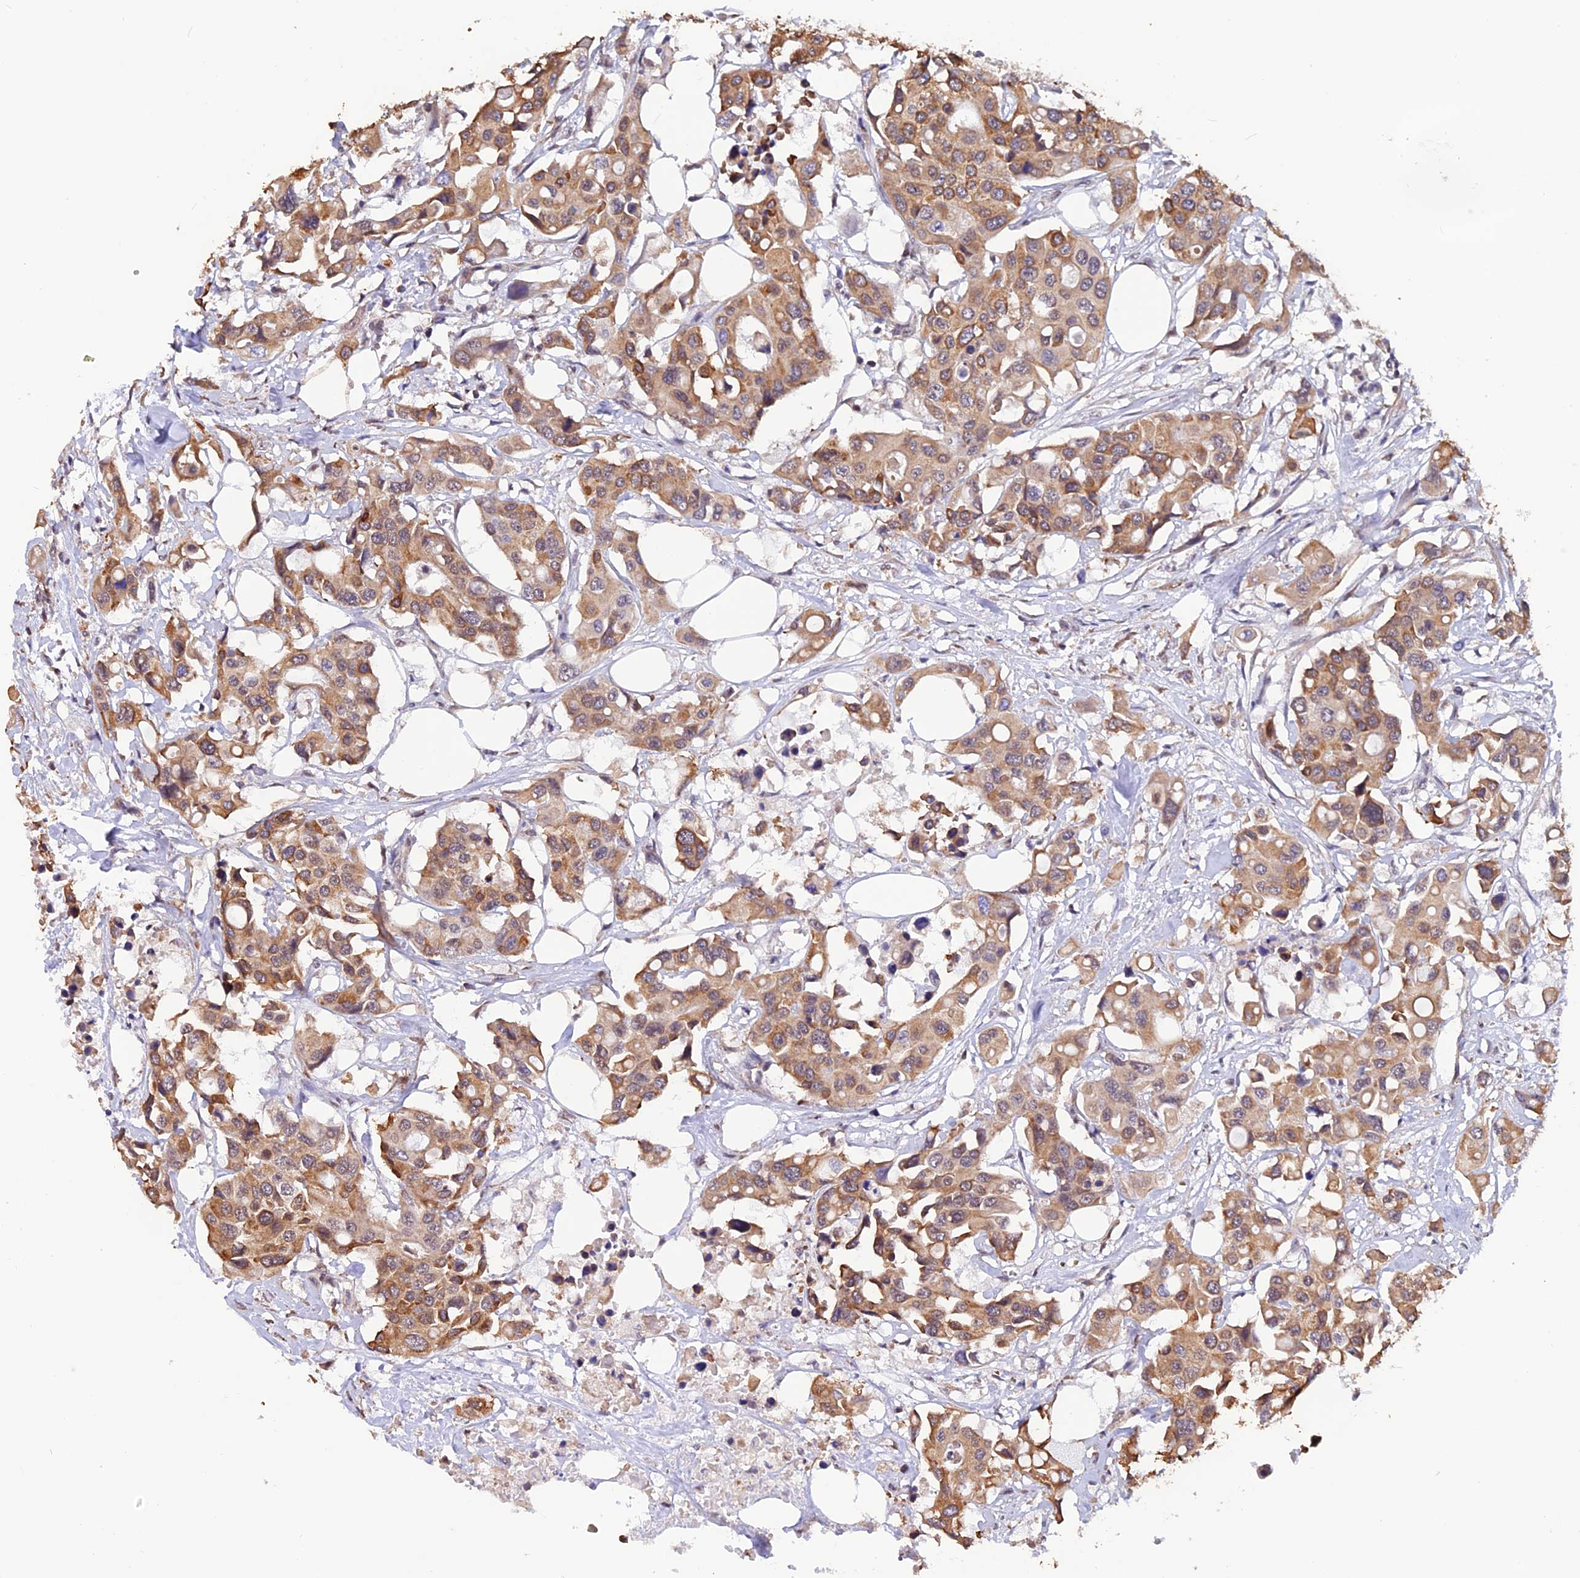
{"staining": {"intensity": "moderate", "quantity": ">75%", "location": "cytoplasmic/membranous"}, "tissue": "colorectal cancer", "cell_type": "Tumor cells", "image_type": "cancer", "snomed": [{"axis": "morphology", "description": "Adenocarcinoma, NOS"}, {"axis": "topography", "description": "Colon"}], "caption": "Adenocarcinoma (colorectal) tissue displays moderate cytoplasmic/membranous staining in about >75% of tumor cells, visualized by immunohistochemistry.", "gene": "ZC3H4", "patient": {"sex": "male", "age": 77}}